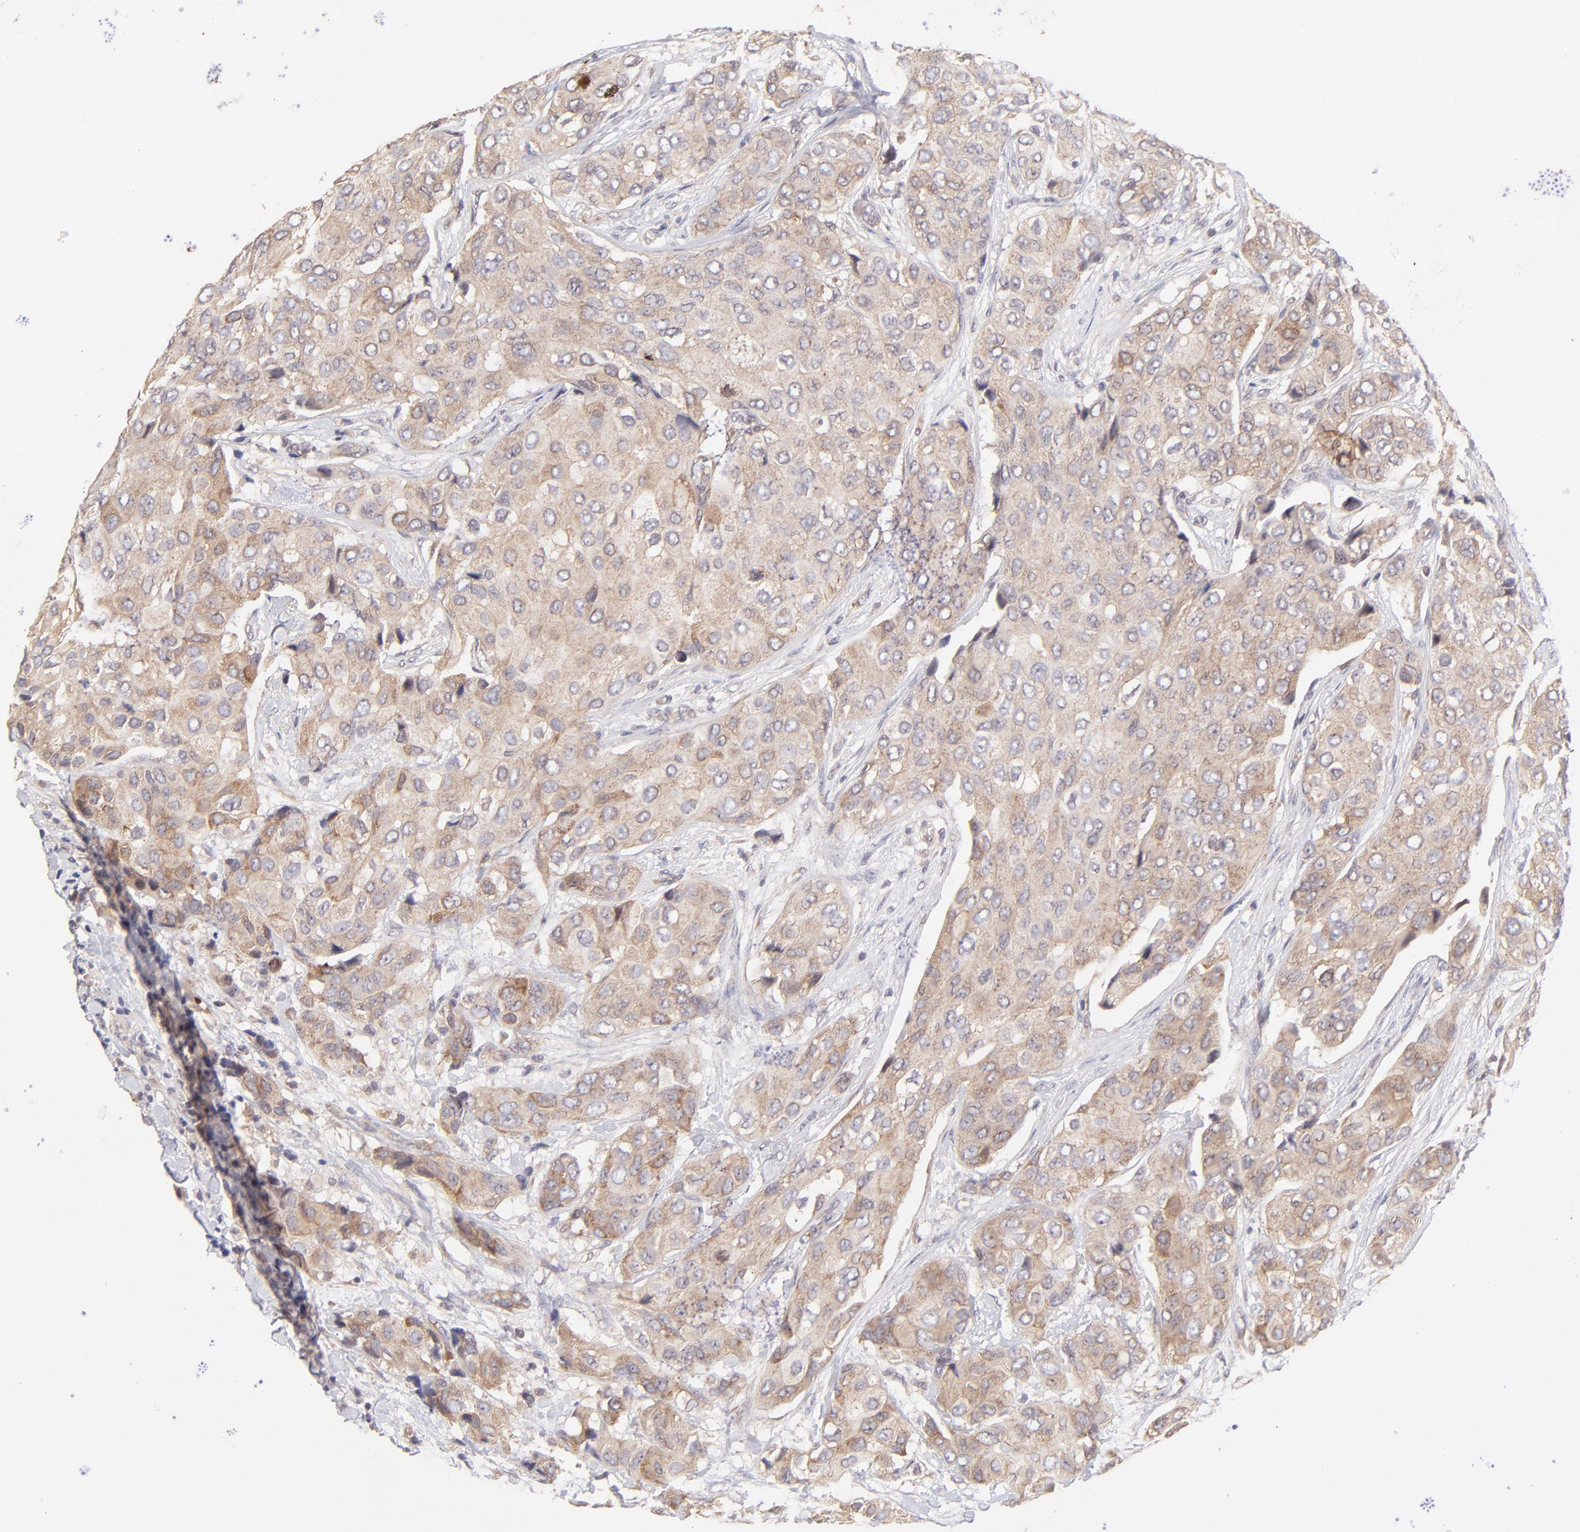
{"staining": {"intensity": "moderate", "quantity": ">75%", "location": "cytoplasmic/membranous"}, "tissue": "breast cancer", "cell_type": "Tumor cells", "image_type": "cancer", "snomed": [{"axis": "morphology", "description": "Duct carcinoma"}, {"axis": "topography", "description": "Breast"}], "caption": "Tumor cells demonstrate moderate cytoplasmic/membranous staining in about >75% of cells in intraductal carcinoma (breast).", "gene": "TNRC6B", "patient": {"sex": "female", "age": 68}}